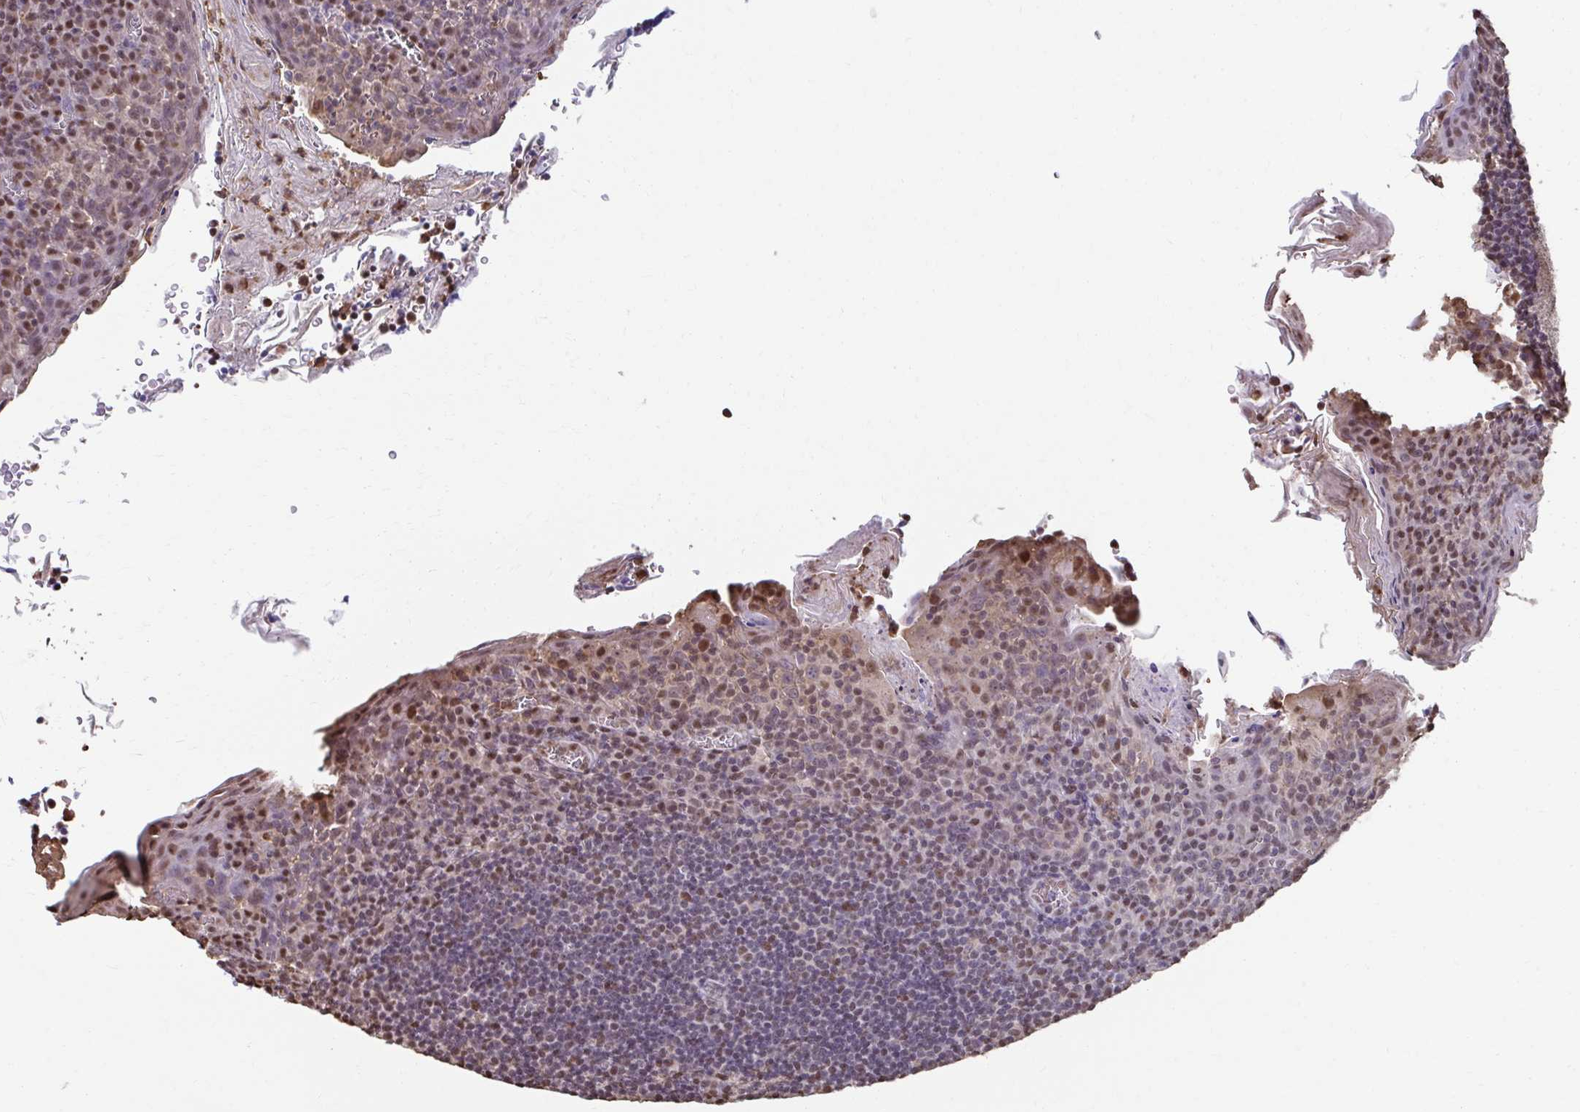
{"staining": {"intensity": "moderate", "quantity": "25%-75%", "location": "nuclear"}, "tissue": "tonsil", "cell_type": "Germinal center cells", "image_type": "normal", "snomed": [{"axis": "morphology", "description": "Normal tissue, NOS"}, {"axis": "topography", "description": "Tonsil"}], "caption": "Germinal center cells demonstrate medium levels of moderate nuclear staining in approximately 25%-75% of cells in normal human tonsil. The staining is performed using DAB brown chromogen to label protein expression. The nuclei are counter-stained blue using hematoxylin.", "gene": "ING4", "patient": {"sex": "male", "age": 27}}